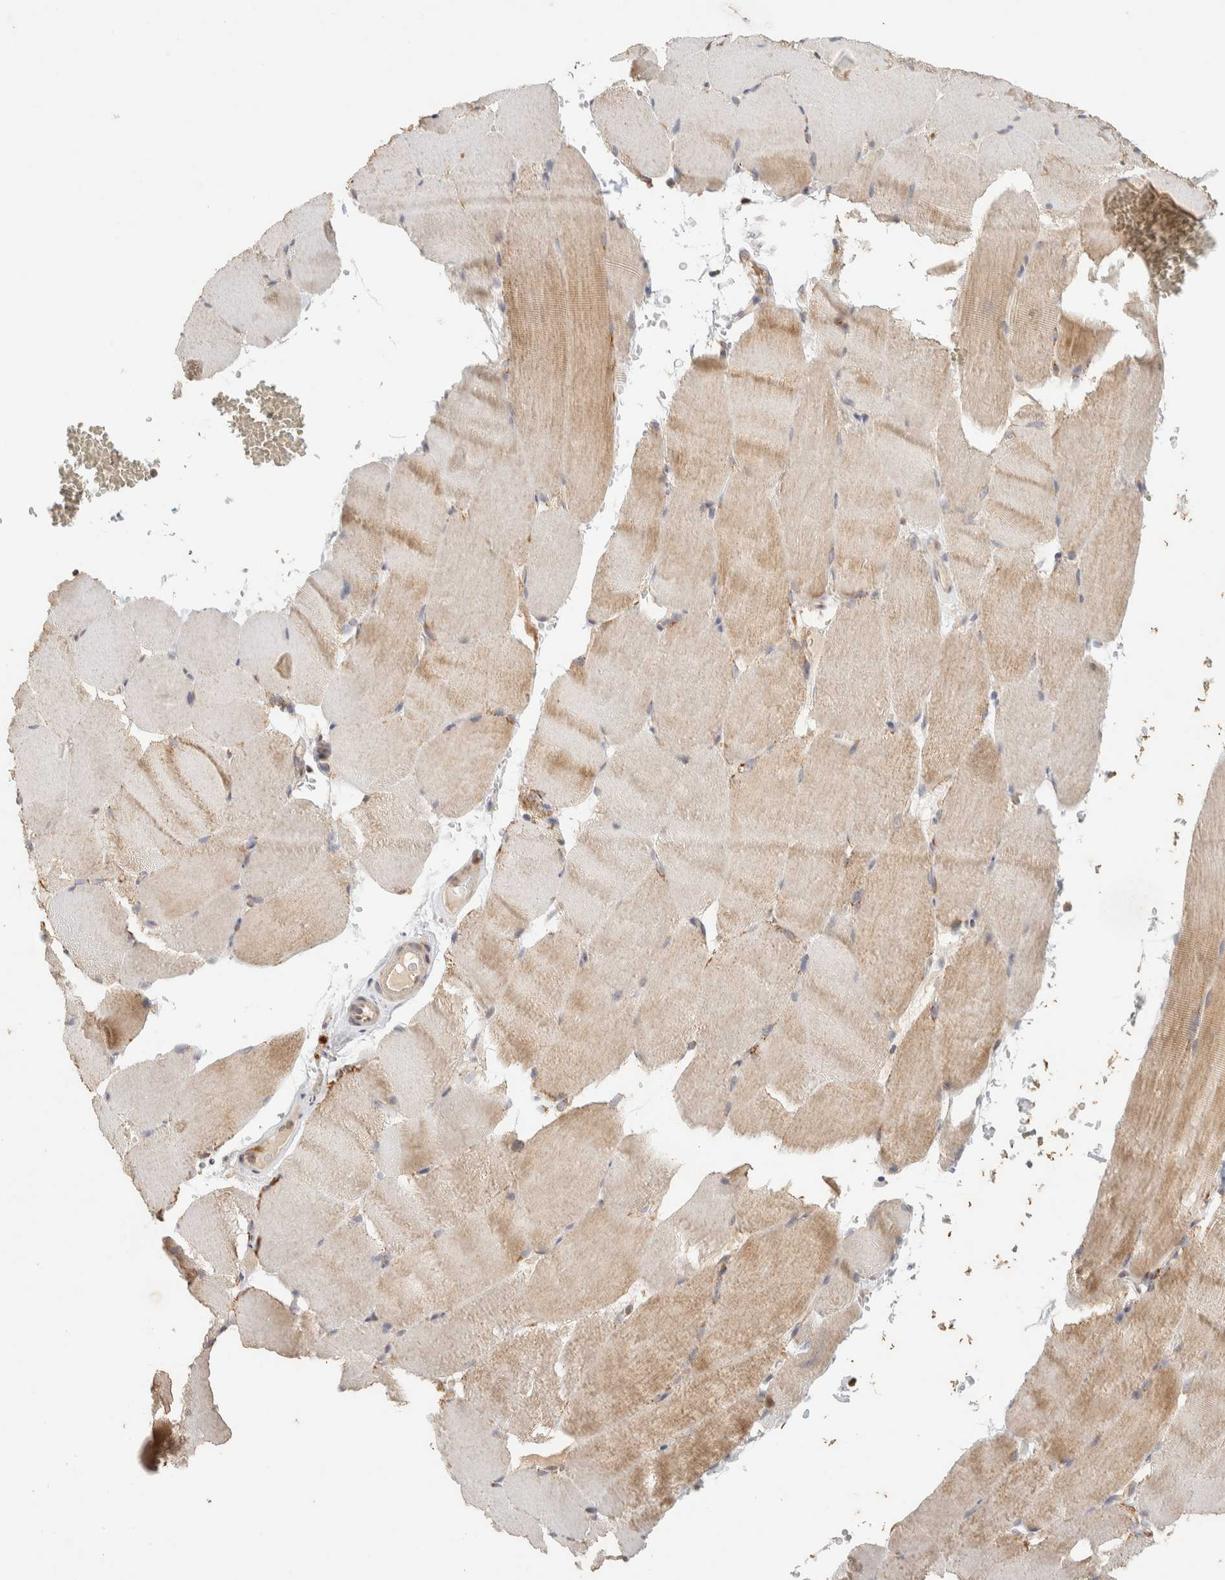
{"staining": {"intensity": "moderate", "quantity": "25%-75%", "location": "cytoplasmic/membranous"}, "tissue": "skeletal muscle", "cell_type": "Myocytes", "image_type": "normal", "snomed": [{"axis": "morphology", "description": "Normal tissue, NOS"}, {"axis": "topography", "description": "Skeletal muscle"}, {"axis": "topography", "description": "Parathyroid gland"}], "caption": "Approximately 25%-75% of myocytes in normal skeletal muscle reveal moderate cytoplasmic/membranous protein staining as visualized by brown immunohistochemical staining.", "gene": "ITPA", "patient": {"sex": "female", "age": 37}}